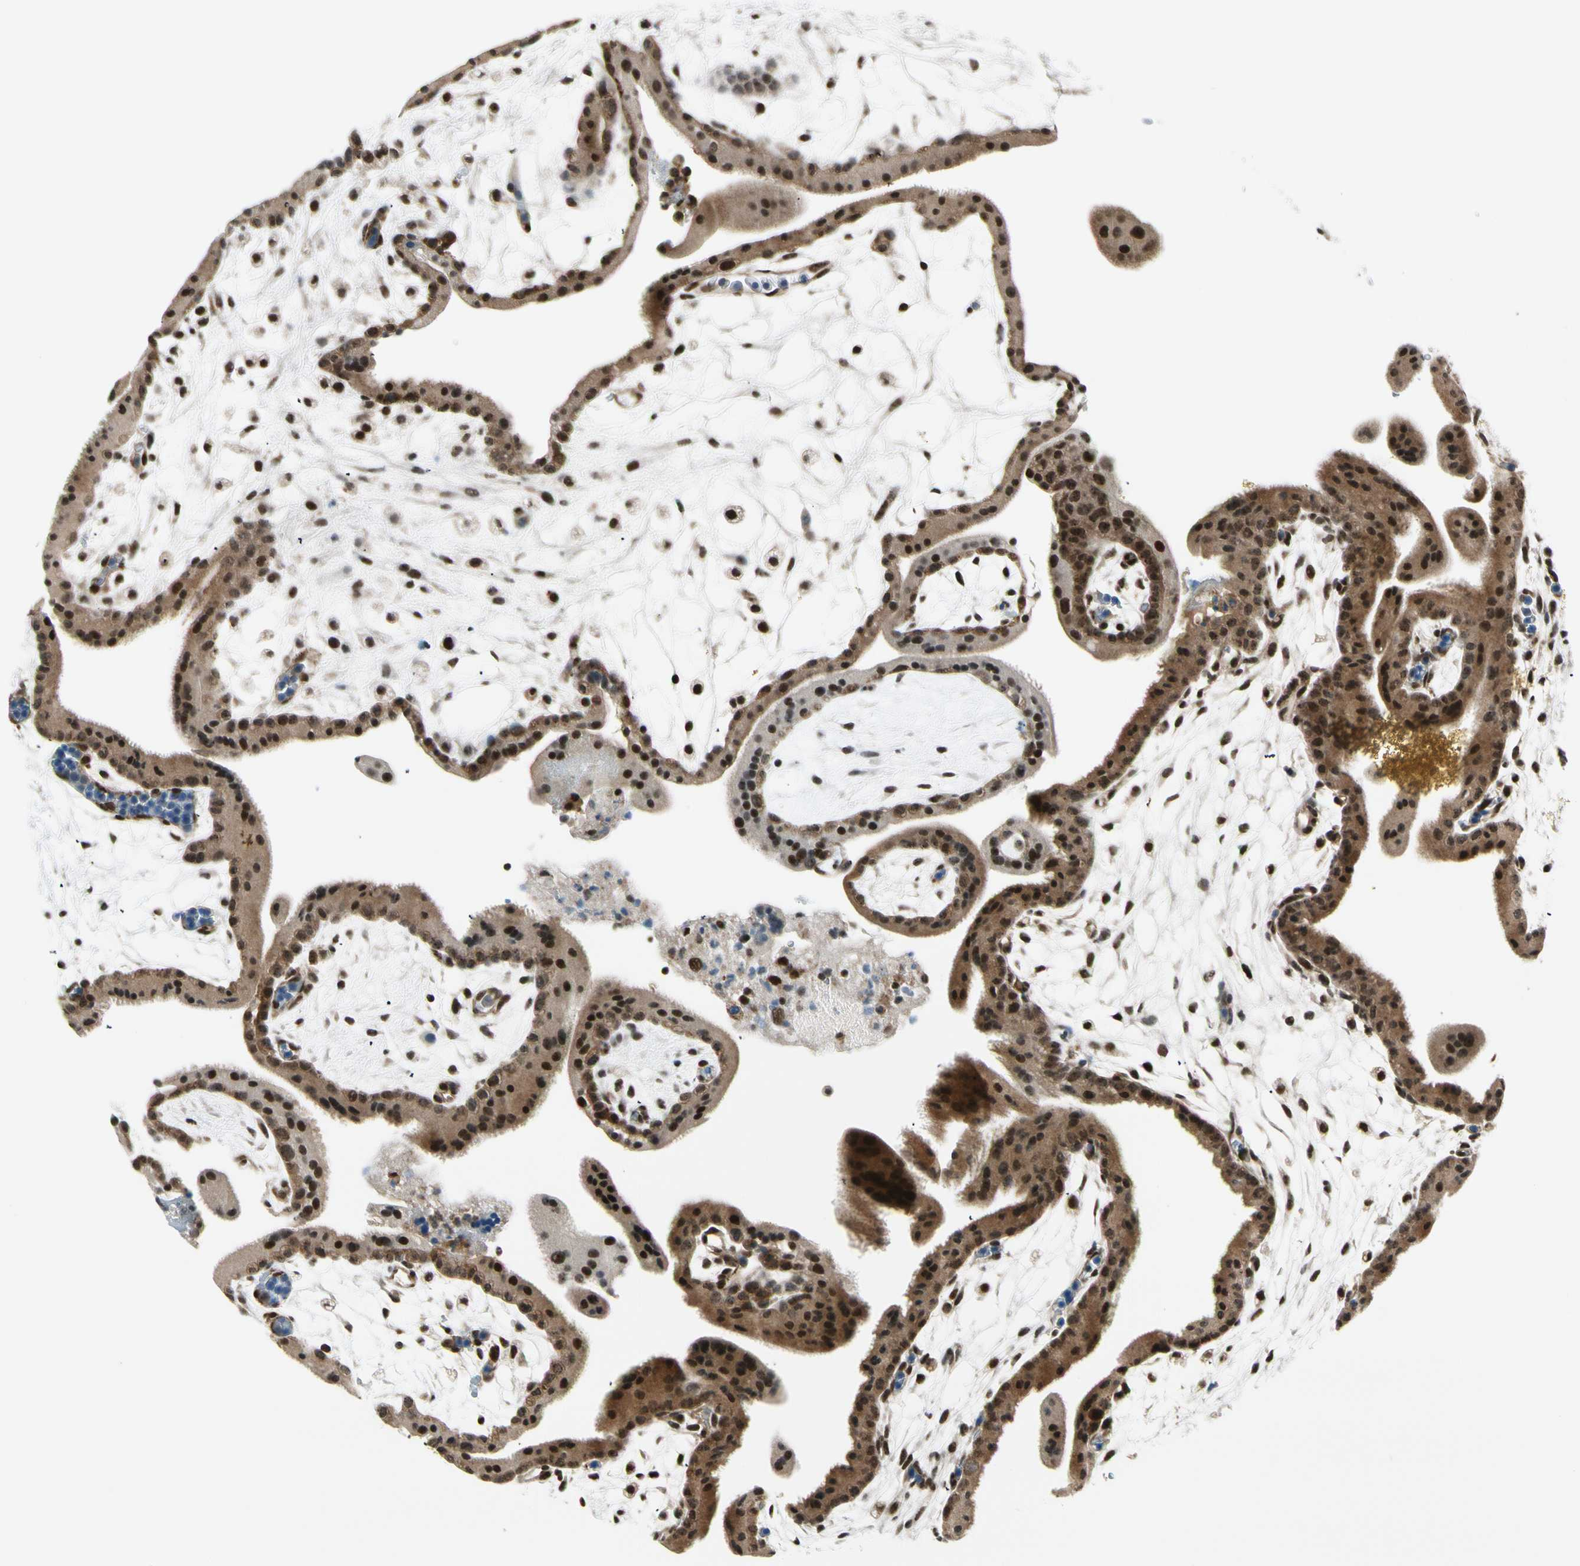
{"staining": {"intensity": "strong", "quantity": ">75%", "location": "nuclear"}, "tissue": "placenta", "cell_type": "Decidual cells", "image_type": "normal", "snomed": [{"axis": "morphology", "description": "Normal tissue, NOS"}, {"axis": "topography", "description": "Placenta"}], "caption": "This histopathology image demonstrates IHC staining of normal human placenta, with high strong nuclear positivity in approximately >75% of decidual cells.", "gene": "DAXX", "patient": {"sex": "female", "age": 19}}